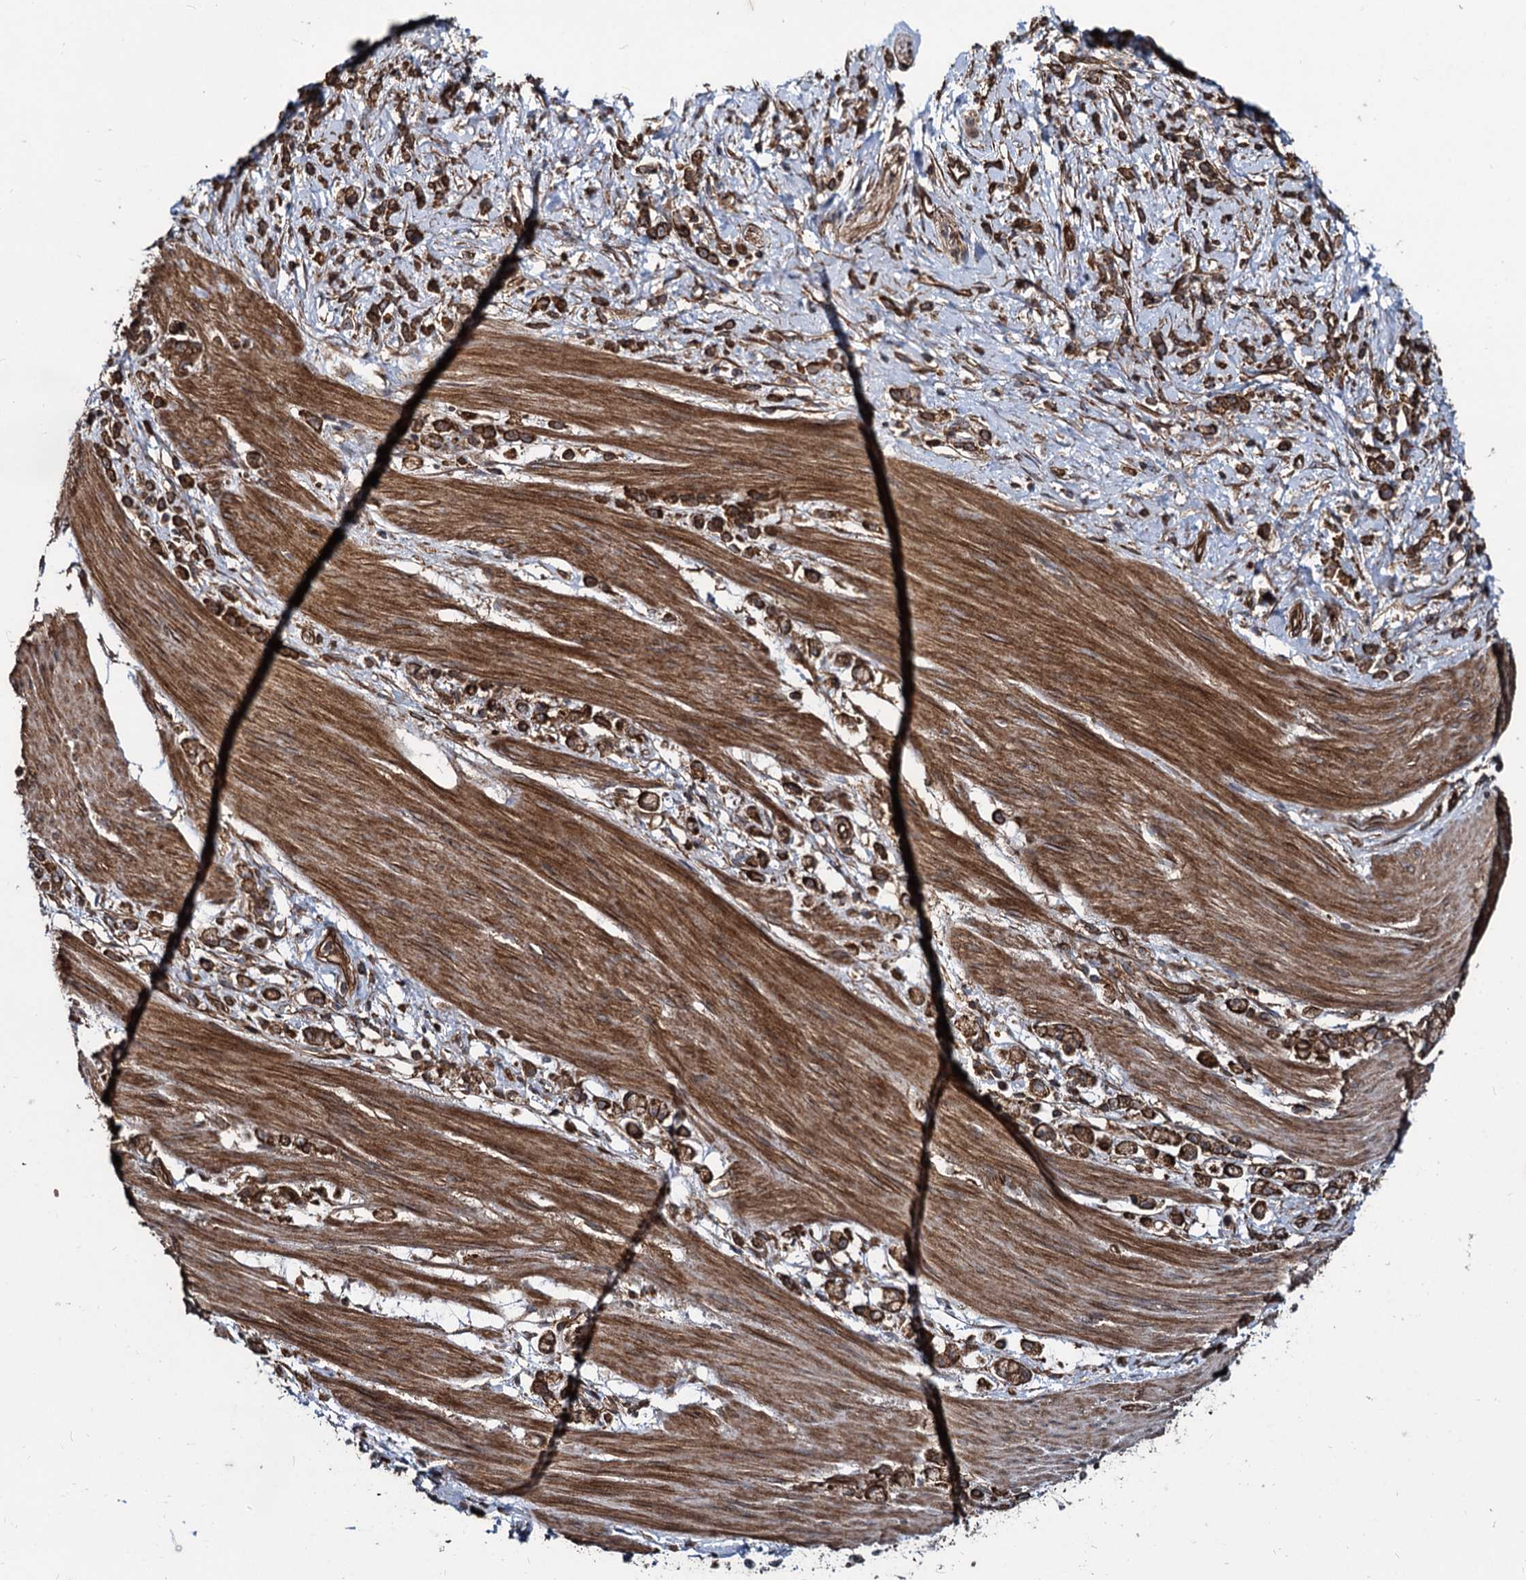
{"staining": {"intensity": "strong", "quantity": ">75%", "location": "cytoplasmic/membranous"}, "tissue": "stomach cancer", "cell_type": "Tumor cells", "image_type": "cancer", "snomed": [{"axis": "morphology", "description": "Adenocarcinoma, NOS"}, {"axis": "topography", "description": "Stomach"}], "caption": "Strong cytoplasmic/membranous protein staining is present in about >75% of tumor cells in adenocarcinoma (stomach). The protein is stained brown, and the nuclei are stained in blue (DAB IHC with brightfield microscopy, high magnification).", "gene": "SVIP", "patient": {"sex": "female", "age": 60}}